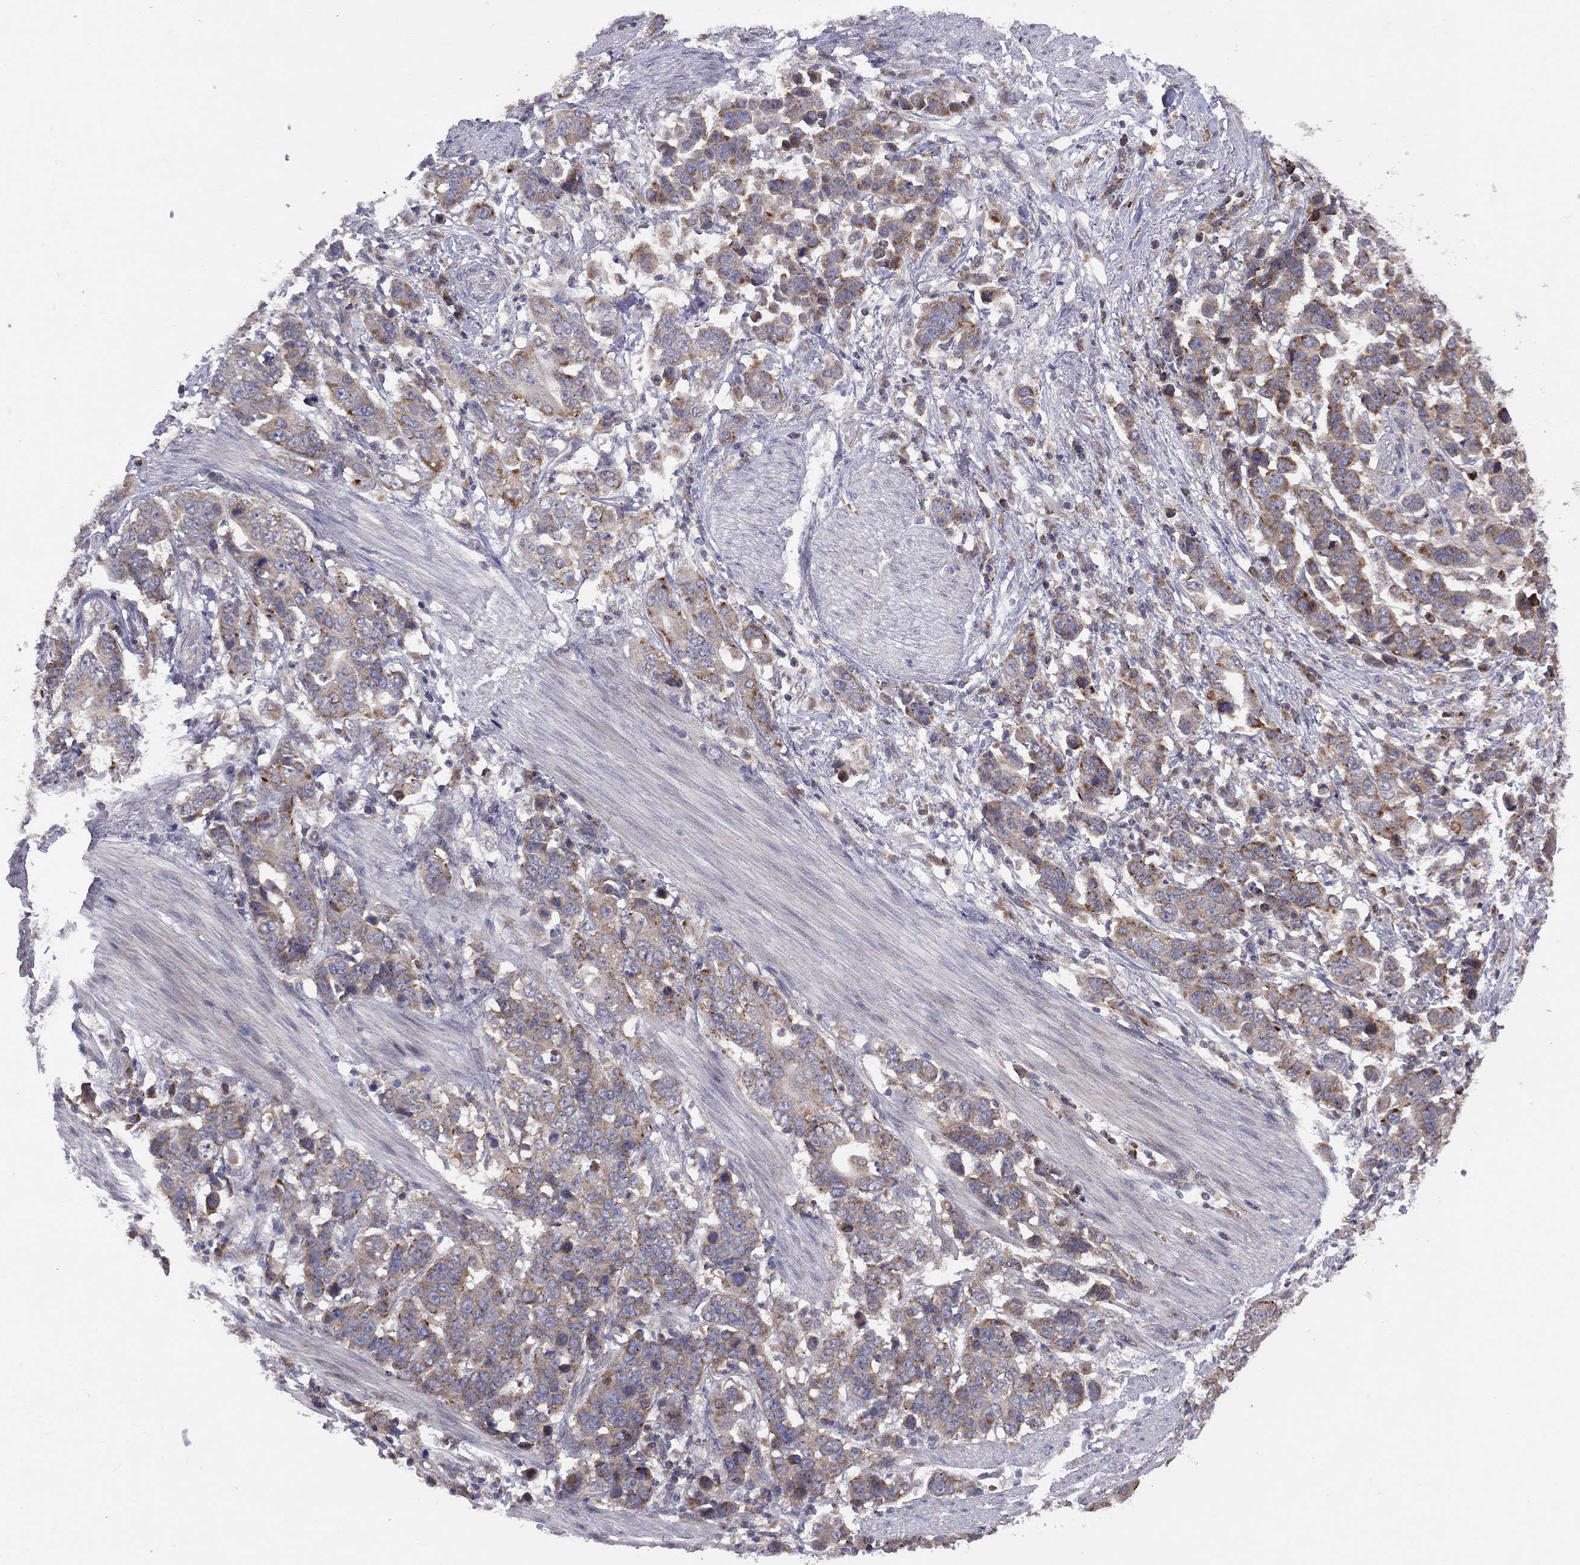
{"staining": {"intensity": "moderate", "quantity": "25%-75%", "location": "cytoplasmic/membranous"}, "tissue": "stomach cancer", "cell_type": "Tumor cells", "image_type": "cancer", "snomed": [{"axis": "morphology", "description": "Adenocarcinoma, NOS"}, {"axis": "topography", "description": "Stomach, upper"}], "caption": "The immunohistochemical stain highlights moderate cytoplasmic/membranous staining in tumor cells of stomach cancer tissue.", "gene": "STARD3", "patient": {"sex": "male", "age": 69}}